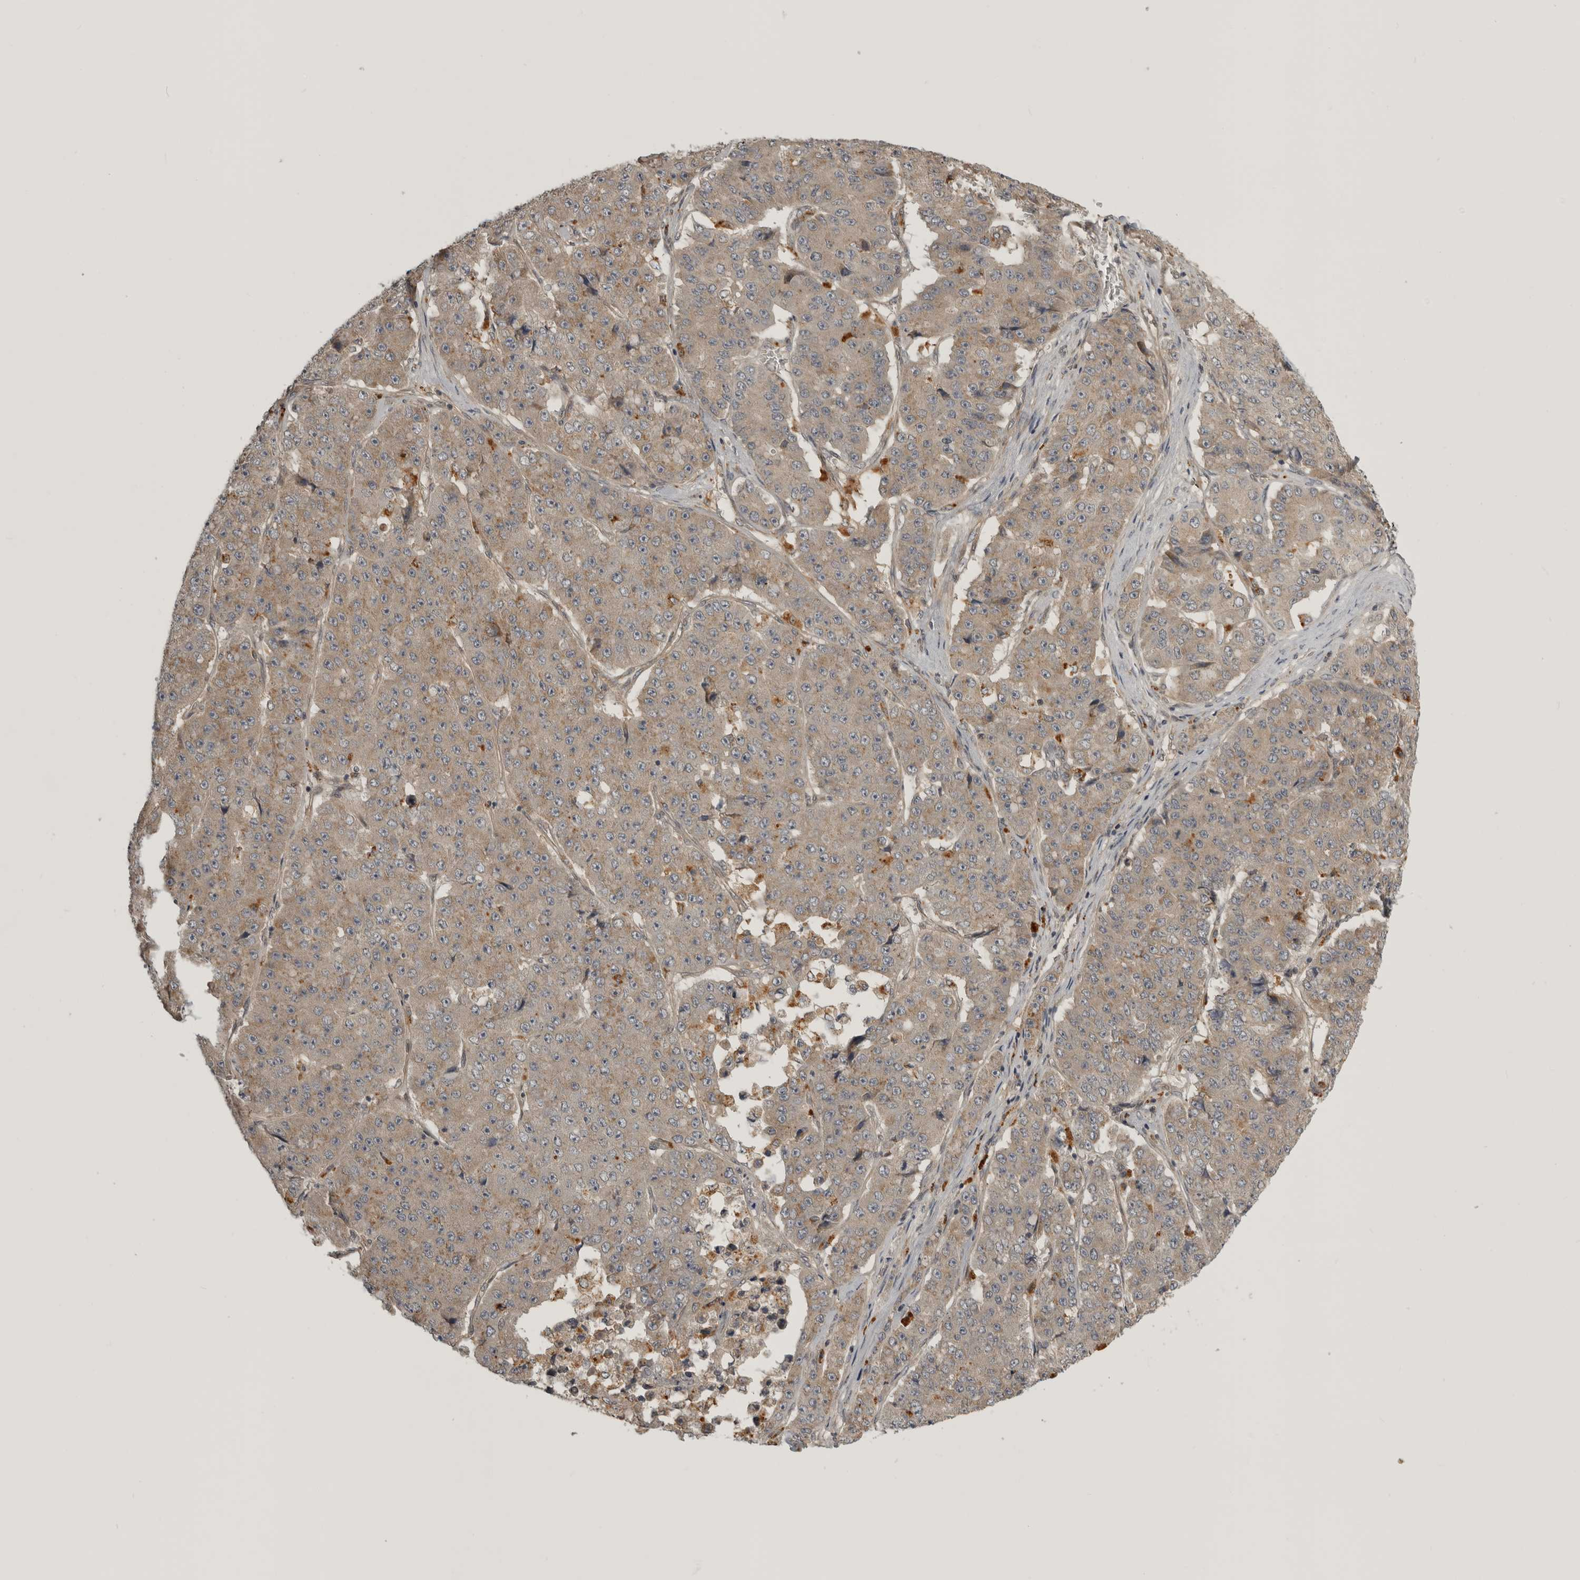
{"staining": {"intensity": "weak", "quantity": ">75%", "location": "cytoplasmic/membranous"}, "tissue": "pancreatic cancer", "cell_type": "Tumor cells", "image_type": "cancer", "snomed": [{"axis": "morphology", "description": "Adenocarcinoma, NOS"}, {"axis": "topography", "description": "Pancreas"}], "caption": "High-power microscopy captured an immunohistochemistry histopathology image of pancreatic cancer (adenocarcinoma), revealing weak cytoplasmic/membranous staining in about >75% of tumor cells.", "gene": "CUEDC1", "patient": {"sex": "male", "age": 50}}